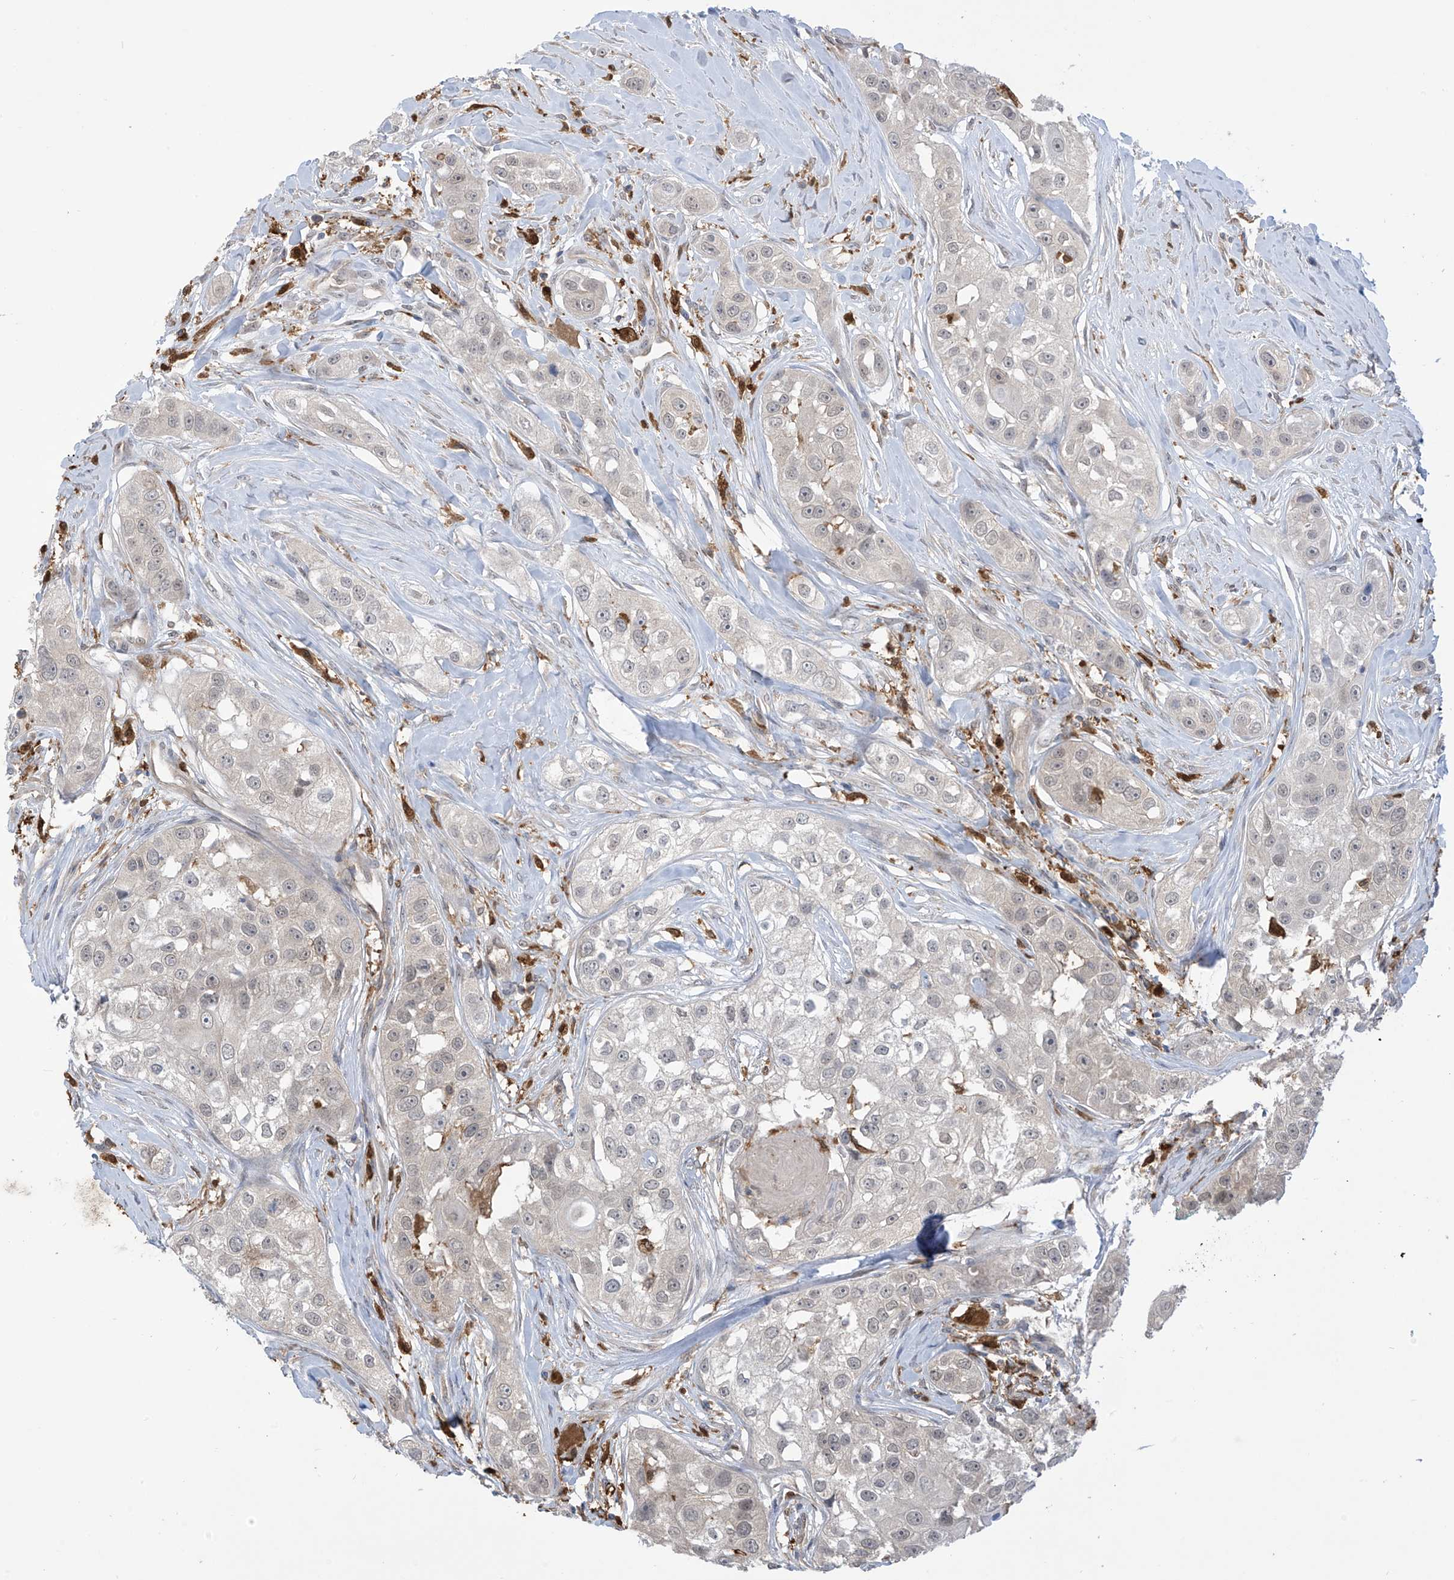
{"staining": {"intensity": "weak", "quantity": "<25%", "location": "nuclear"}, "tissue": "head and neck cancer", "cell_type": "Tumor cells", "image_type": "cancer", "snomed": [{"axis": "morphology", "description": "Normal tissue, NOS"}, {"axis": "morphology", "description": "Squamous cell carcinoma, NOS"}, {"axis": "topography", "description": "Skeletal muscle"}, {"axis": "topography", "description": "Head-Neck"}], "caption": "This is a photomicrograph of immunohistochemistry (IHC) staining of squamous cell carcinoma (head and neck), which shows no expression in tumor cells. (Stains: DAB immunohistochemistry with hematoxylin counter stain, Microscopy: brightfield microscopy at high magnification).", "gene": "IDH1", "patient": {"sex": "male", "age": 51}}